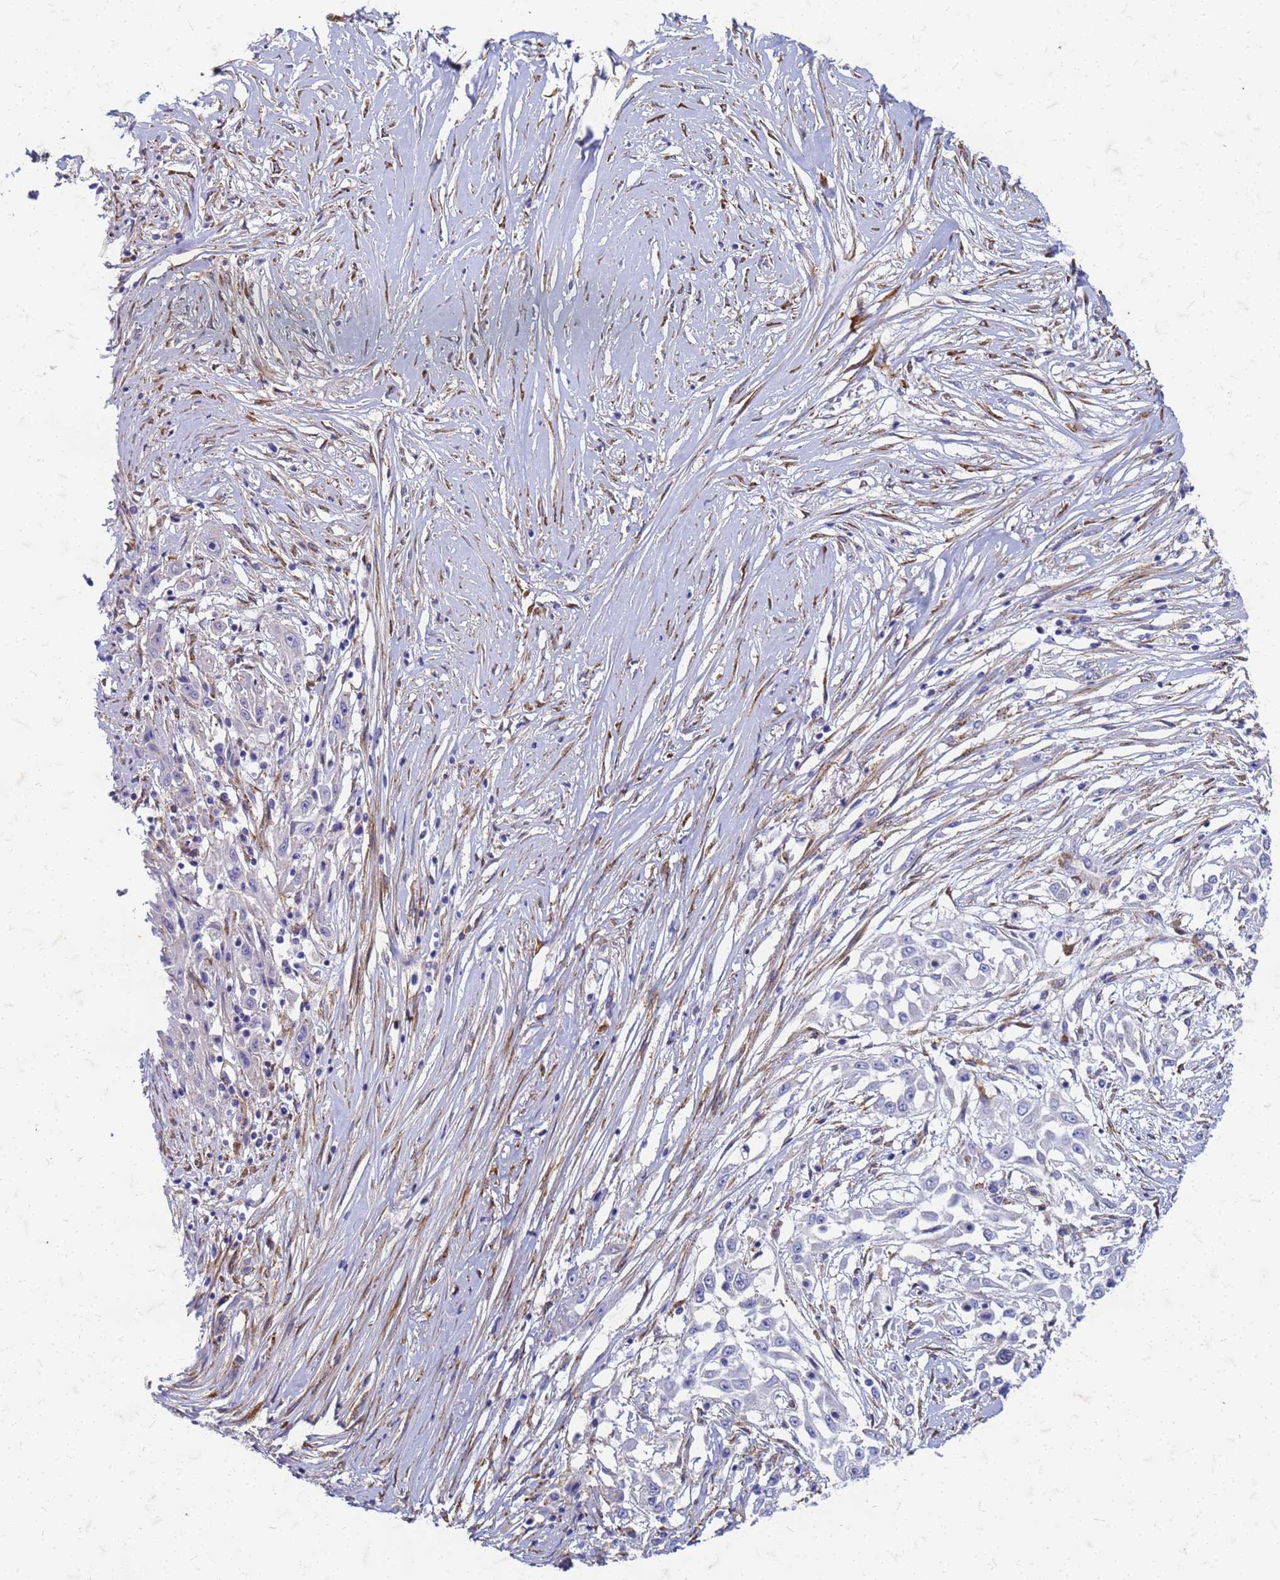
{"staining": {"intensity": "negative", "quantity": "none", "location": "none"}, "tissue": "skin cancer", "cell_type": "Tumor cells", "image_type": "cancer", "snomed": [{"axis": "morphology", "description": "Squamous cell carcinoma, NOS"}, {"axis": "morphology", "description": "Squamous cell carcinoma, metastatic, NOS"}, {"axis": "topography", "description": "Skin"}, {"axis": "topography", "description": "Lymph node"}], "caption": "DAB (3,3'-diaminobenzidine) immunohistochemical staining of human skin cancer (squamous cell carcinoma) demonstrates no significant staining in tumor cells. (DAB IHC, high magnification).", "gene": "TRIM64B", "patient": {"sex": "male", "age": 75}}